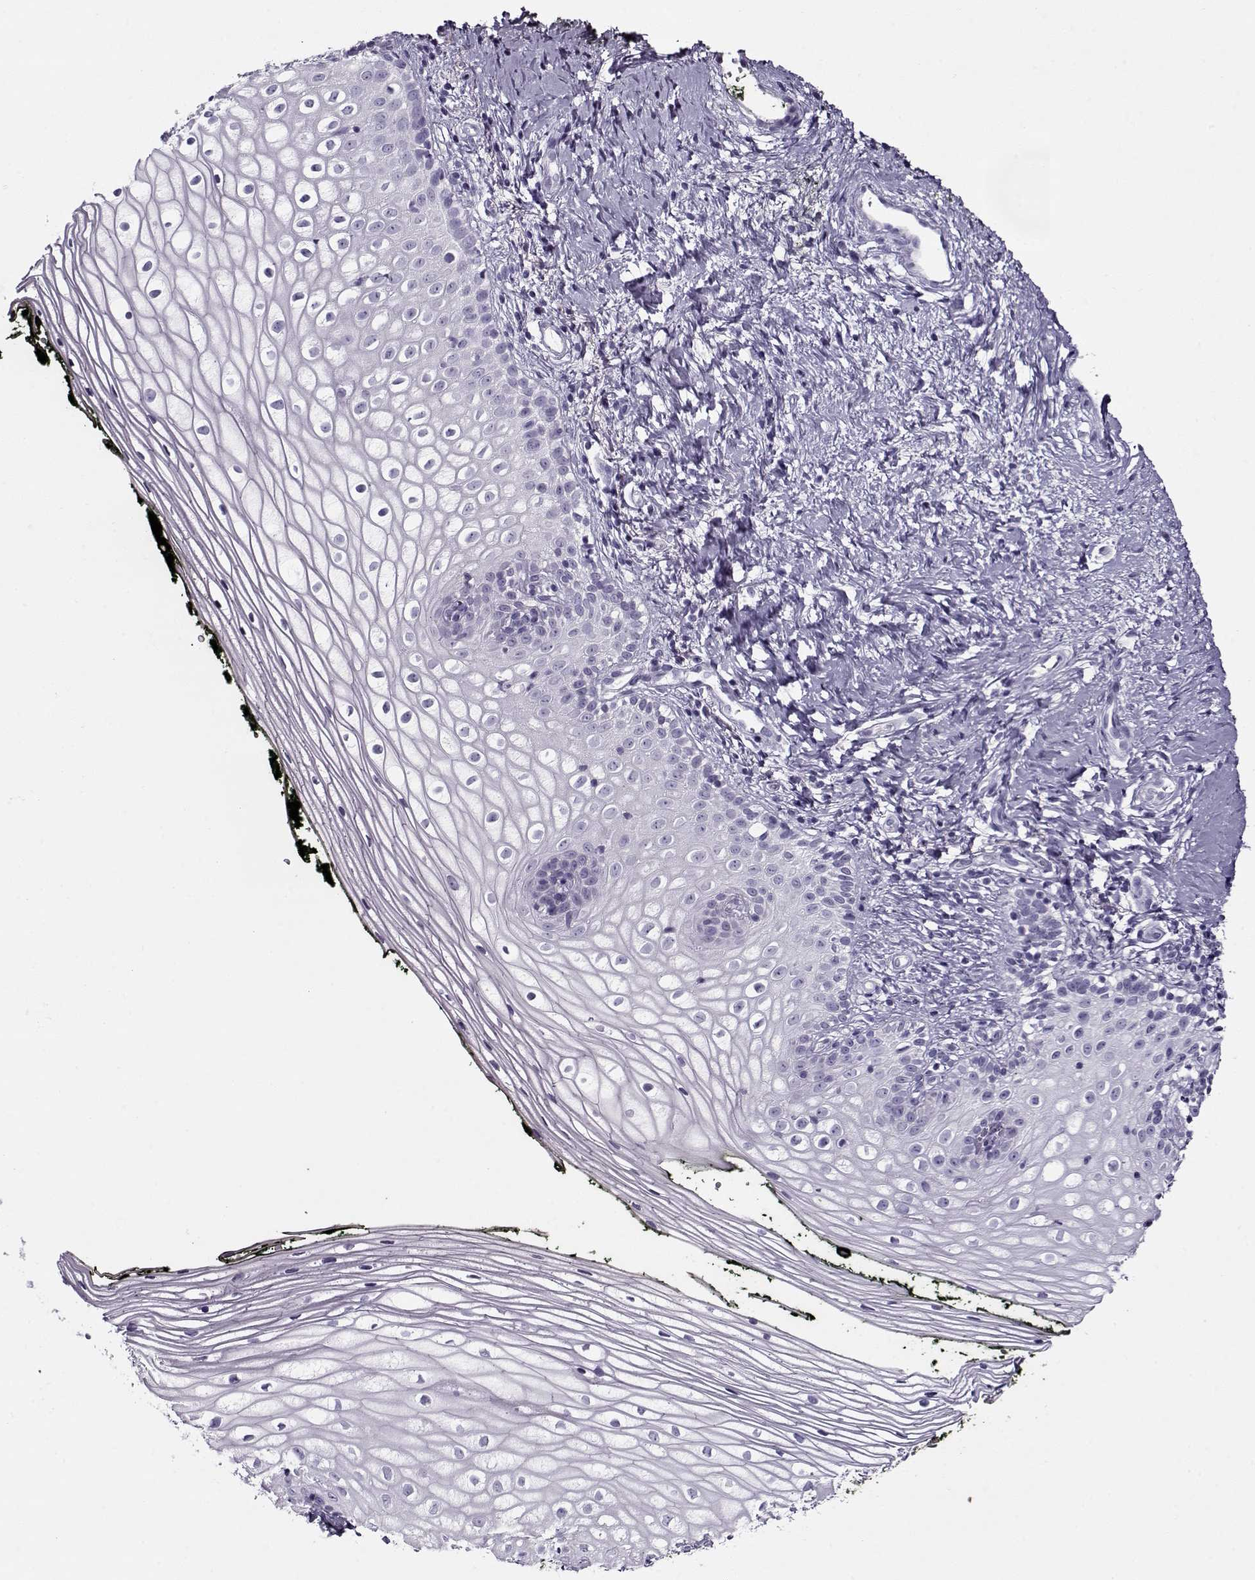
{"staining": {"intensity": "negative", "quantity": "none", "location": "none"}, "tissue": "vagina", "cell_type": "Squamous epithelial cells", "image_type": "normal", "snomed": [{"axis": "morphology", "description": "Normal tissue, NOS"}, {"axis": "topography", "description": "Vagina"}], "caption": "An IHC histopathology image of benign vagina is shown. There is no staining in squamous epithelial cells of vagina. (DAB (3,3'-diaminobenzidine) IHC visualized using brightfield microscopy, high magnification).", "gene": "GAGE10", "patient": {"sex": "female", "age": 47}}